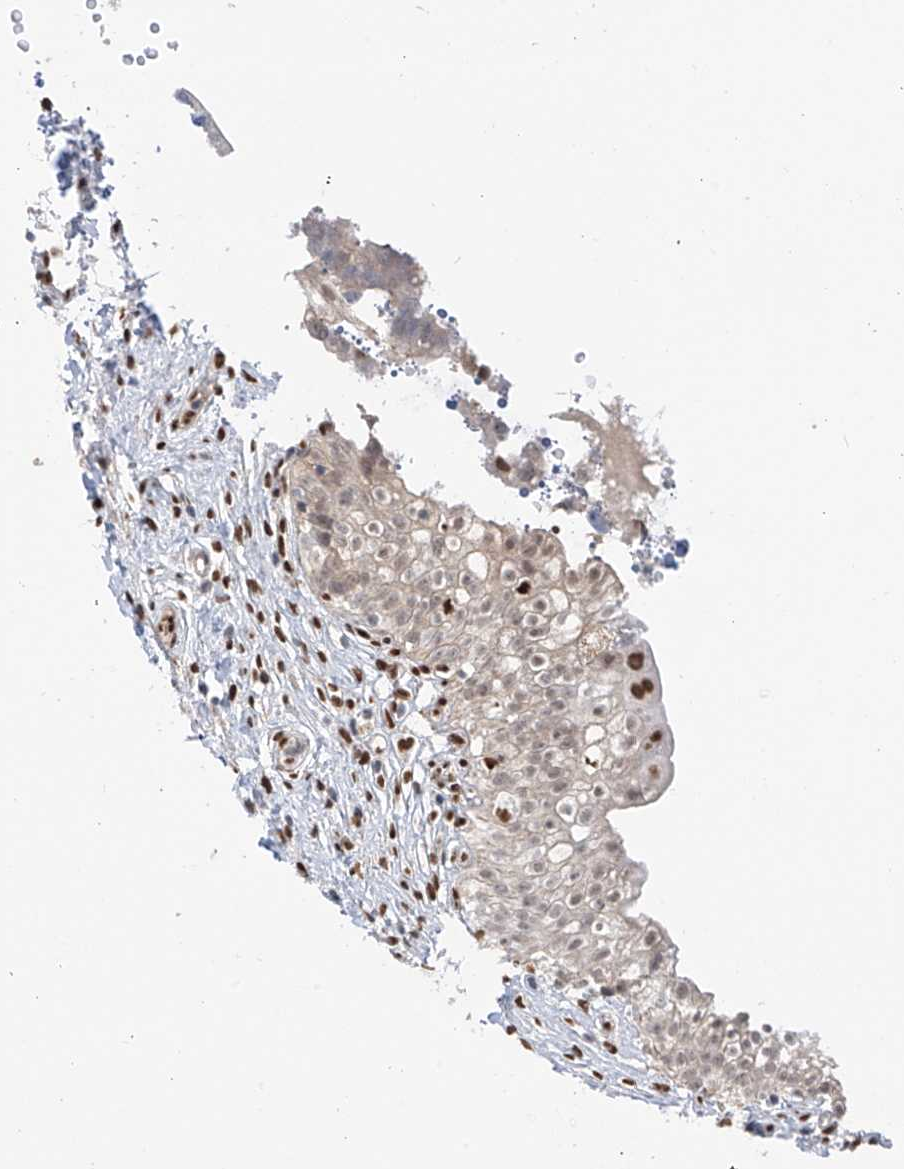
{"staining": {"intensity": "strong", "quantity": "<25%", "location": "nuclear"}, "tissue": "urinary bladder", "cell_type": "Urothelial cells", "image_type": "normal", "snomed": [{"axis": "morphology", "description": "Normal tissue, NOS"}, {"axis": "topography", "description": "Urinary bladder"}], "caption": "Immunohistochemistry histopathology image of benign urinary bladder stained for a protein (brown), which reveals medium levels of strong nuclear expression in approximately <25% of urothelial cells.", "gene": "PM20D2", "patient": {"sex": "male", "age": 55}}